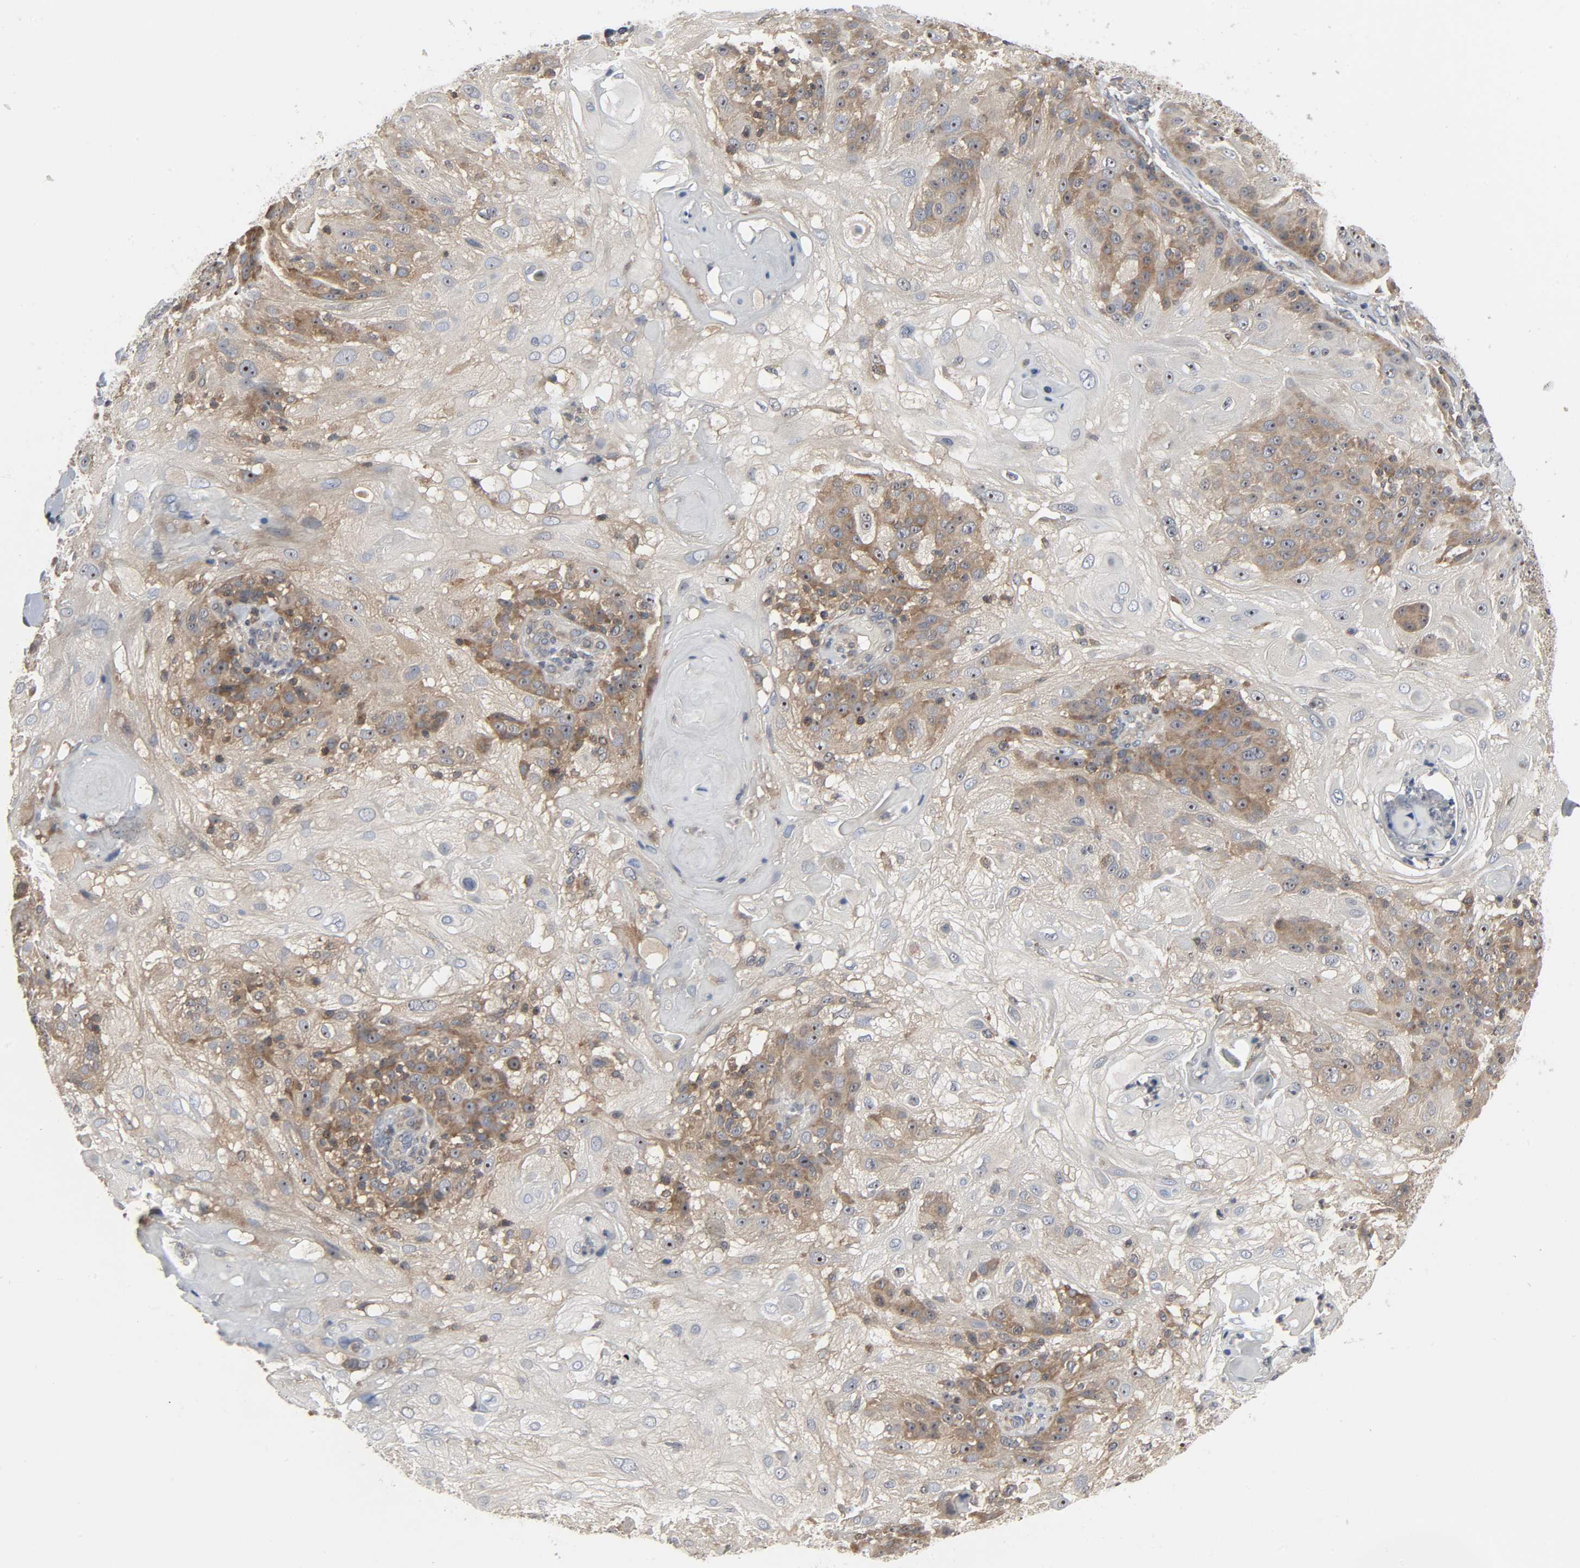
{"staining": {"intensity": "strong", "quantity": "25%-75%", "location": "cytoplasmic/membranous,nuclear"}, "tissue": "skin cancer", "cell_type": "Tumor cells", "image_type": "cancer", "snomed": [{"axis": "morphology", "description": "Normal tissue, NOS"}, {"axis": "morphology", "description": "Squamous cell carcinoma, NOS"}, {"axis": "topography", "description": "Skin"}], "caption": "This is an image of IHC staining of skin squamous cell carcinoma, which shows strong expression in the cytoplasmic/membranous and nuclear of tumor cells.", "gene": "PLEKHA2", "patient": {"sex": "female", "age": 83}}